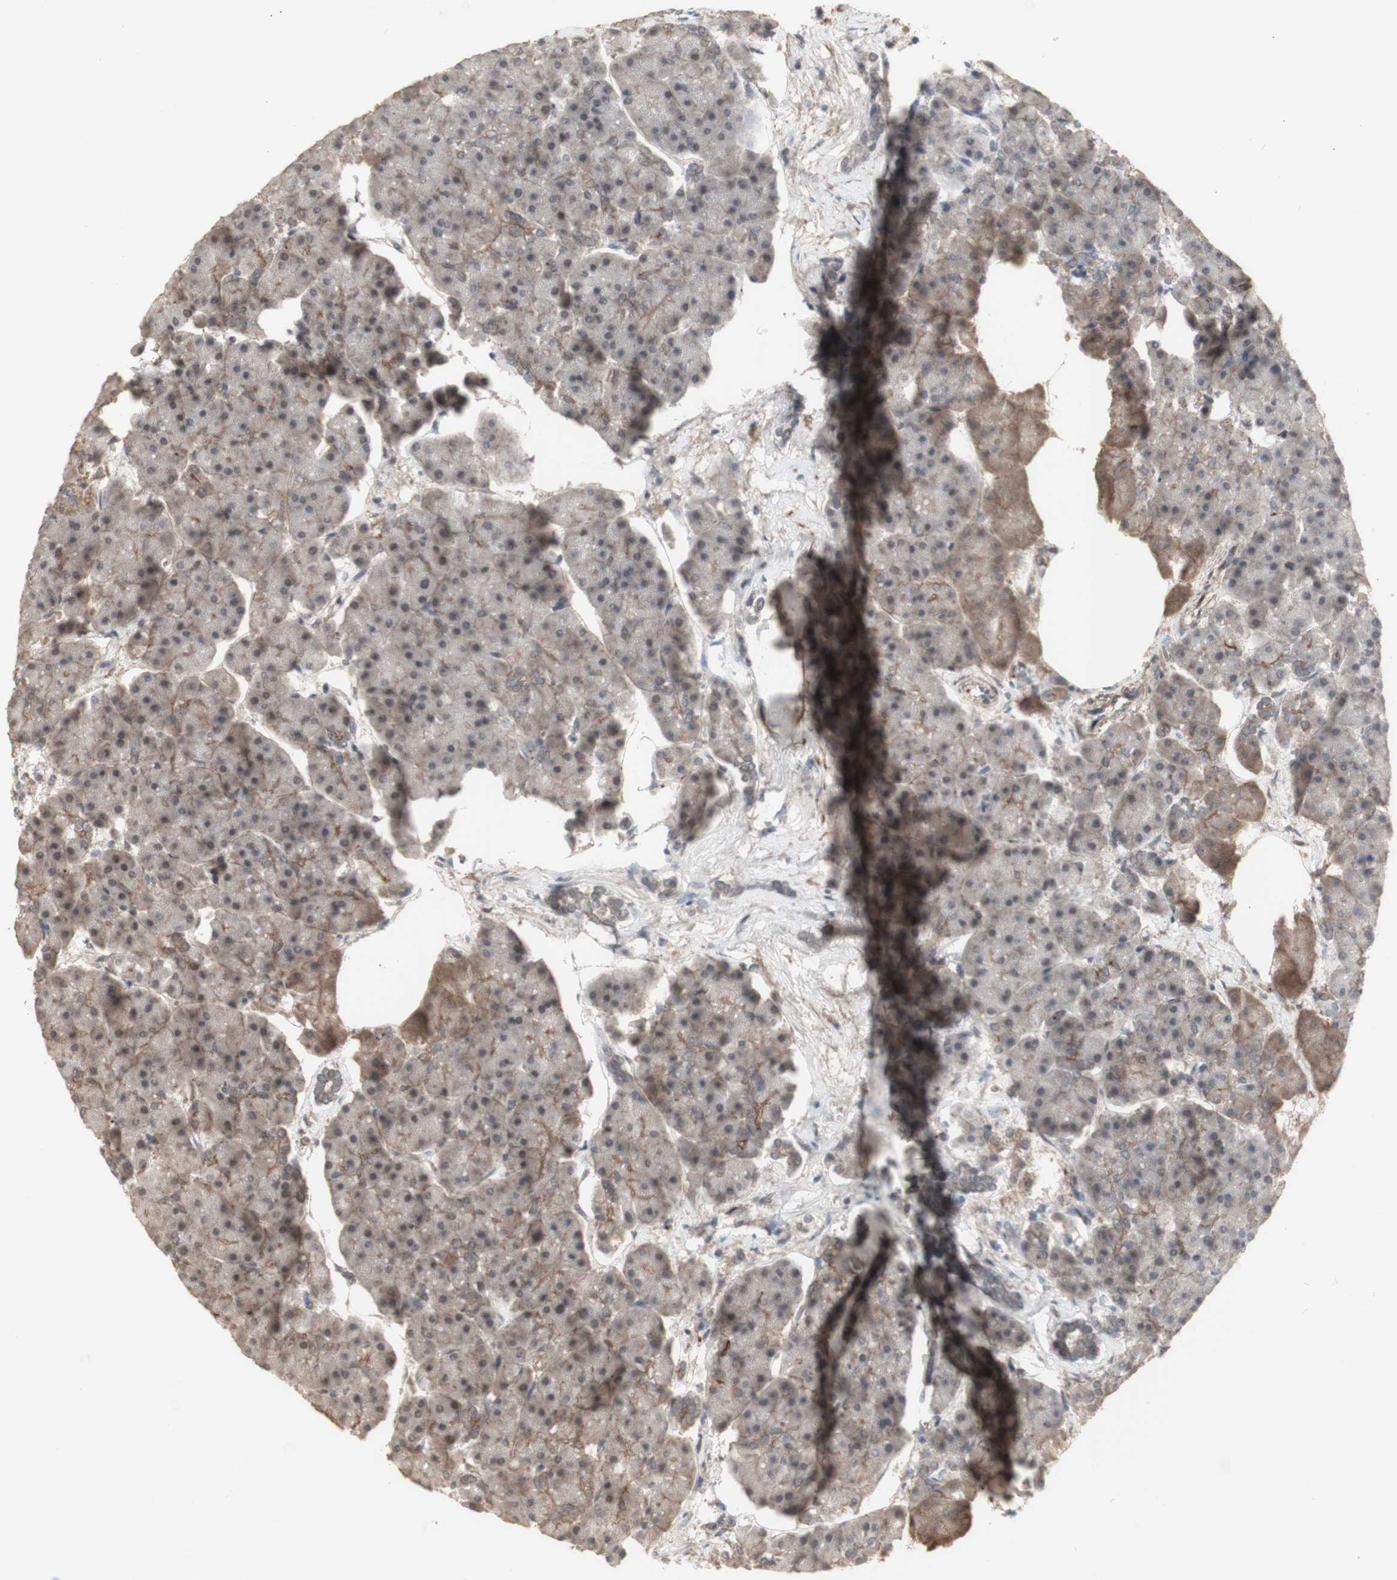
{"staining": {"intensity": "moderate", "quantity": ">75%", "location": "cytoplasmic/membranous,nuclear"}, "tissue": "pancreas", "cell_type": "Exocrine glandular cells", "image_type": "normal", "snomed": [{"axis": "morphology", "description": "Normal tissue, NOS"}, {"axis": "topography", "description": "Pancreas"}], "caption": "Exocrine glandular cells exhibit medium levels of moderate cytoplasmic/membranous,nuclear staining in approximately >75% of cells in unremarkable pancreas.", "gene": "ALOX12", "patient": {"sex": "female", "age": 70}}